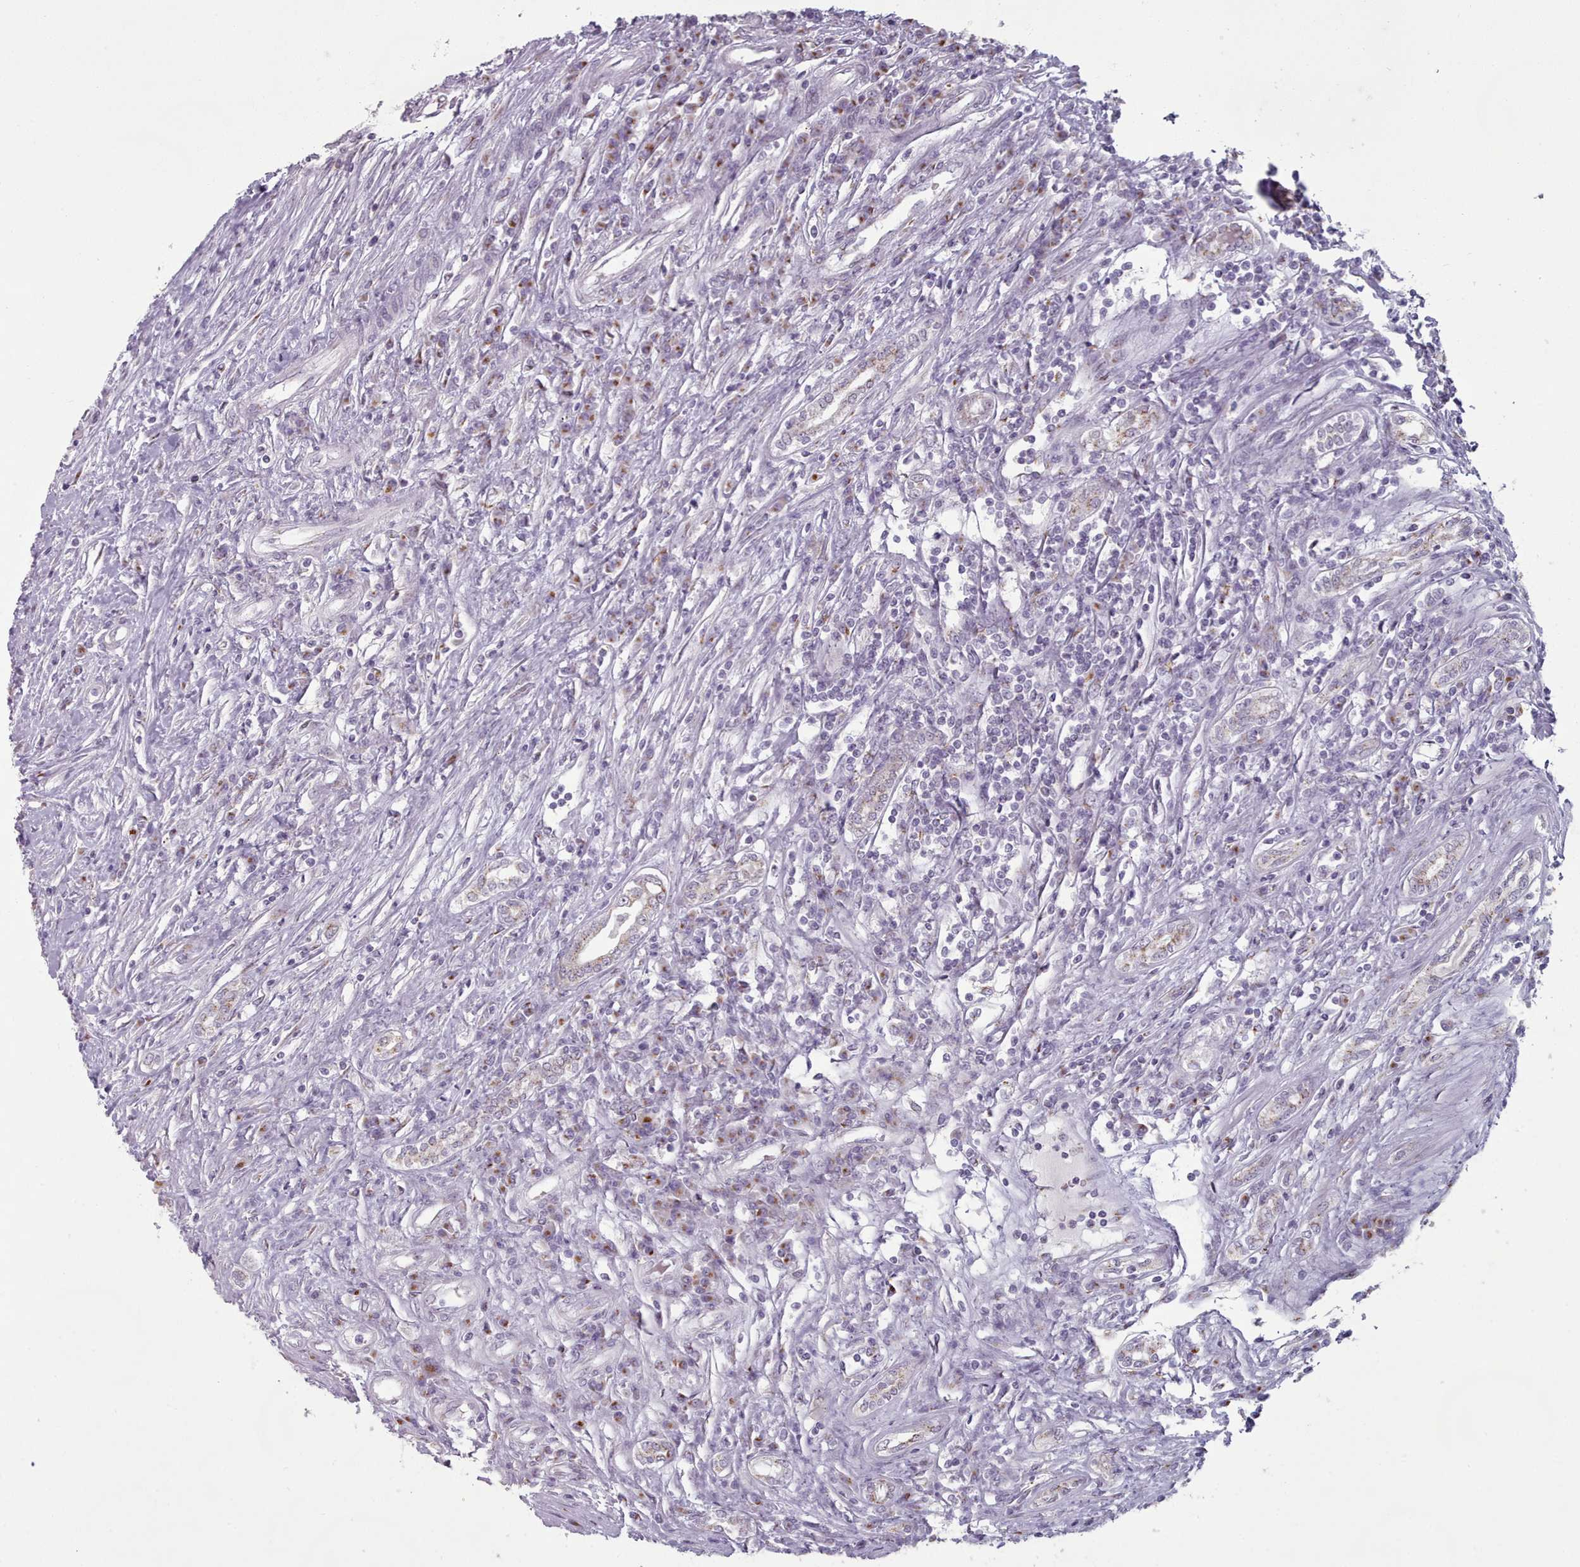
{"staining": {"intensity": "moderate", "quantity": "25%-75%", "location": "cytoplasmic/membranous"}, "tissue": "renal cancer", "cell_type": "Tumor cells", "image_type": "cancer", "snomed": [{"axis": "morphology", "description": "Adenocarcinoma, NOS"}, {"axis": "topography", "description": "Kidney"}], "caption": "IHC photomicrograph of neoplastic tissue: human renal cancer (adenocarcinoma) stained using immunohistochemistry (IHC) reveals medium levels of moderate protein expression localized specifically in the cytoplasmic/membranous of tumor cells, appearing as a cytoplasmic/membranous brown color.", "gene": "MAN1B1", "patient": {"sex": "female", "age": 67}}